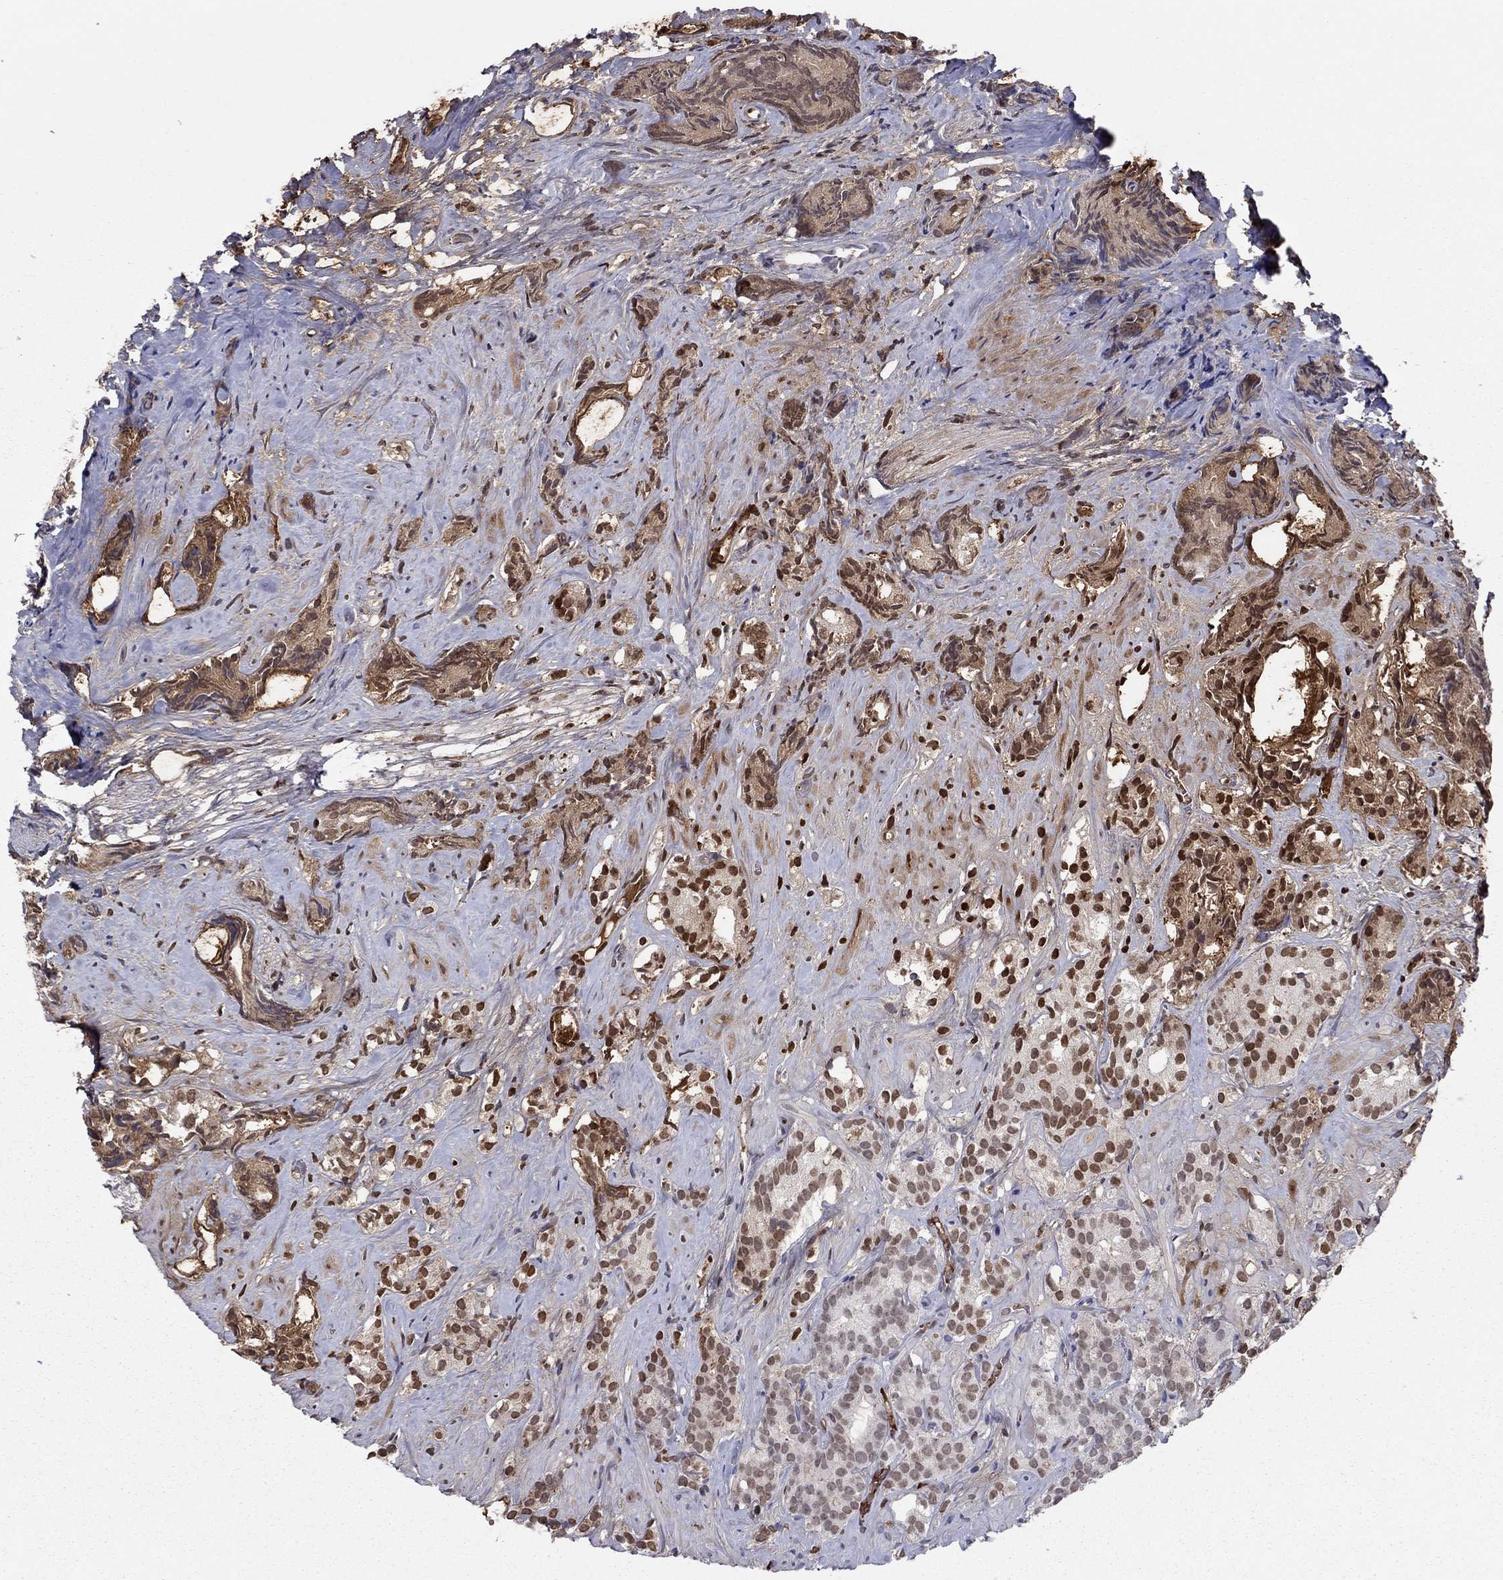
{"staining": {"intensity": "strong", "quantity": "<25%", "location": "nuclear"}, "tissue": "prostate cancer", "cell_type": "Tumor cells", "image_type": "cancer", "snomed": [{"axis": "morphology", "description": "Adenocarcinoma, High grade"}, {"axis": "topography", "description": "Prostate"}], "caption": "About <25% of tumor cells in human prostate high-grade adenocarcinoma demonstrate strong nuclear protein staining as visualized by brown immunohistochemical staining.", "gene": "HPX", "patient": {"sex": "male", "age": 90}}